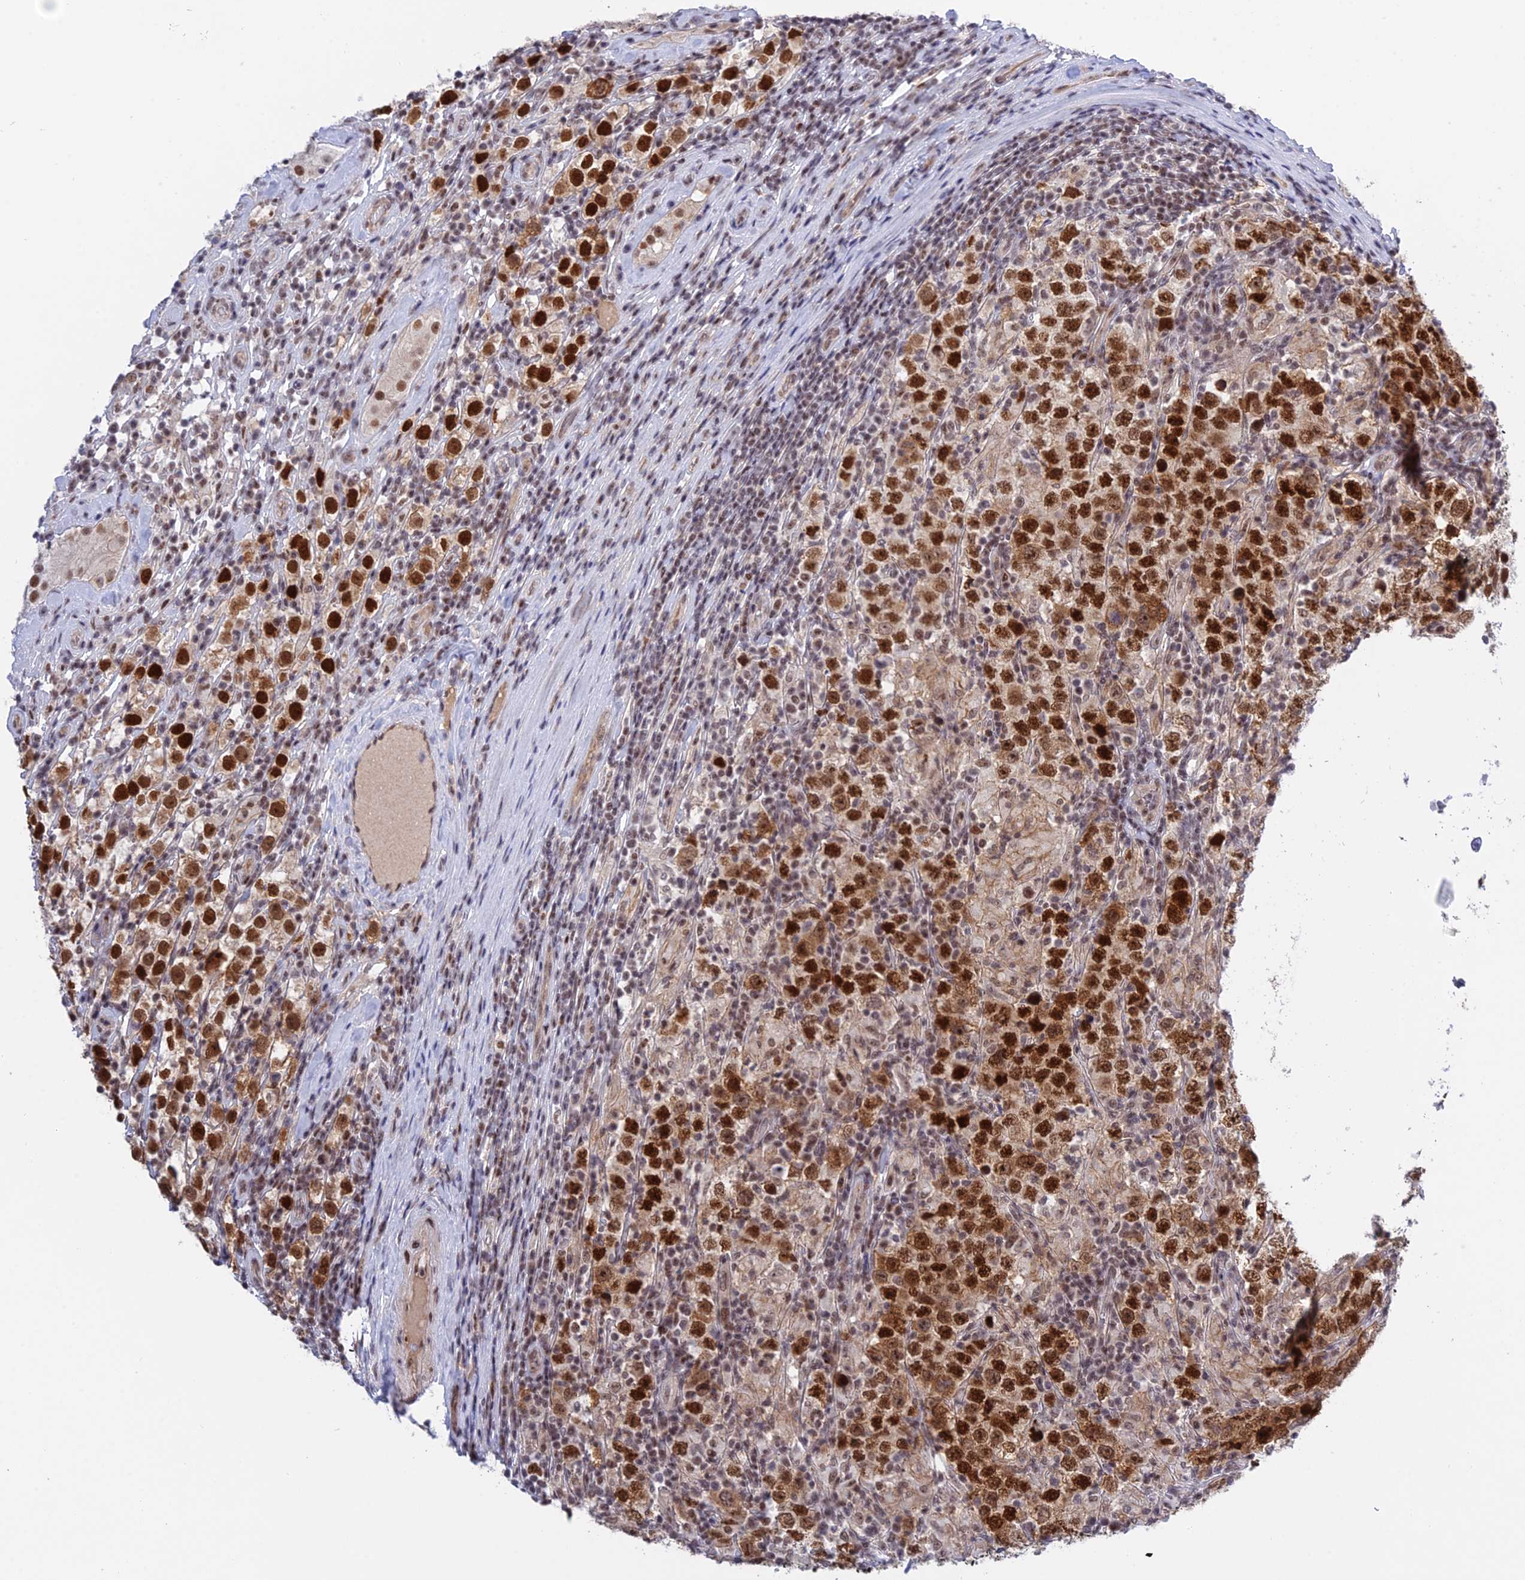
{"staining": {"intensity": "strong", "quantity": ">75%", "location": "nuclear"}, "tissue": "testis cancer", "cell_type": "Tumor cells", "image_type": "cancer", "snomed": [{"axis": "morphology", "description": "Normal tissue, NOS"}, {"axis": "morphology", "description": "Urothelial carcinoma, High grade"}, {"axis": "morphology", "description": "Seminoma, NOS"}, {"axis": "morphology", "description": "Carcinoma, Embryonal, NOS"}, {"axis": "topography", "description": "Urinary bladder"}, {"axis": "topography", "description": "Testis"}], "caption": "A histopathology image showing strong nuclear positivity in approximately >75% of tumor cells in testis urothelial carcinoma (high-grade), as visualized by brown immunohistochemical staining.", "gene": "TCEA1", "patient": {"sex": "male", "age": 41}}